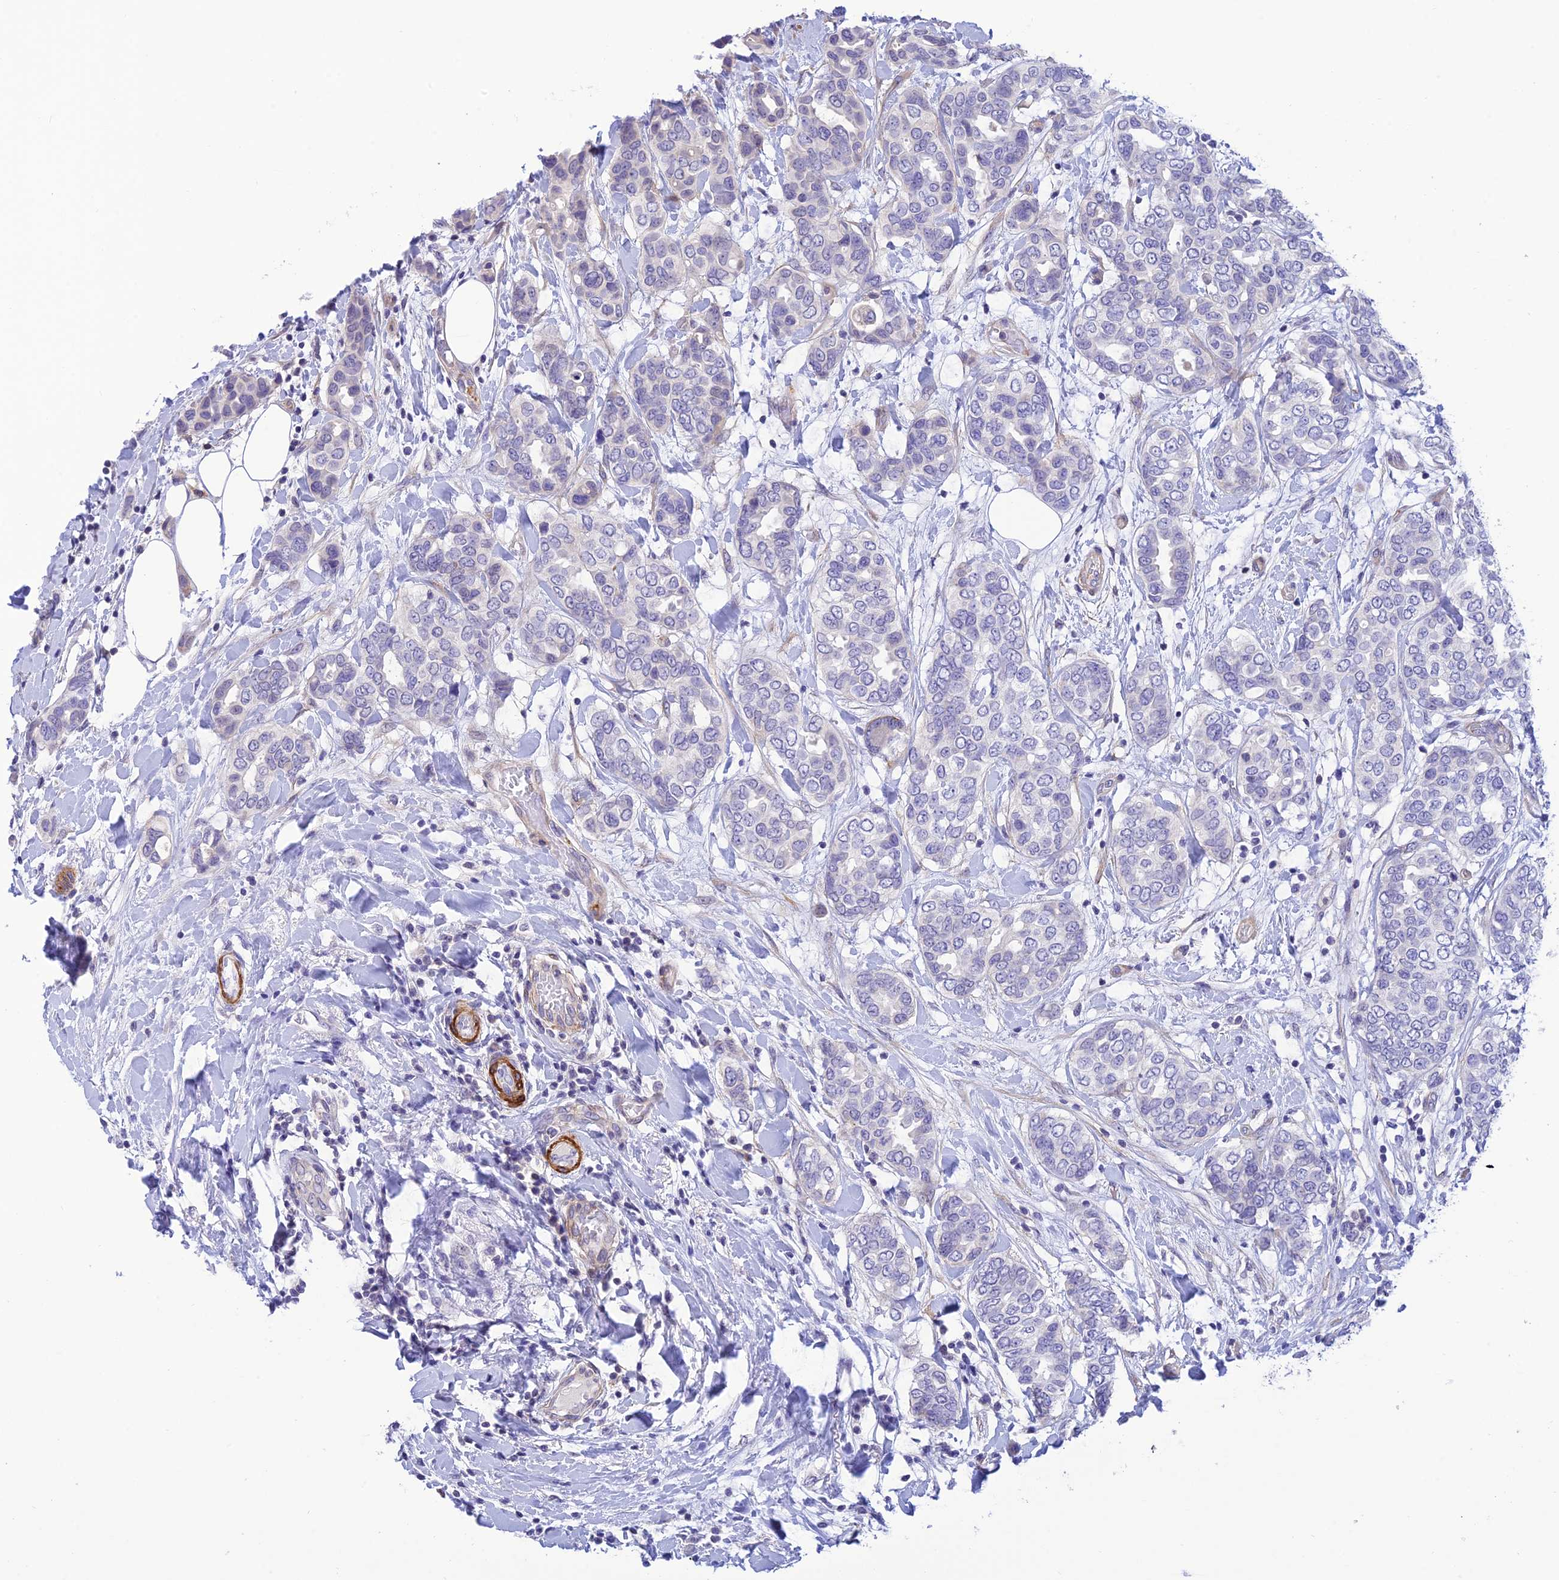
{"staining": {"intensity": "negative", "quantity": "none", "location": "none"}, "tissue": "breast cancer", "cell_type": "Tumor cells", "image_type": "cancer", "snomed": [{"axis": "morphology", "description": "Lobular carcinoma"}, {"axis": "topography", "description": "Breast"}], "caption": "IHC photomicrograph of human lobular carcinoma (breast) stained for a protein (brown), which reveals no staining in tumor cells.", "gene": "ZDHHC16", "patient": {"sex": "female", "age": 51}}